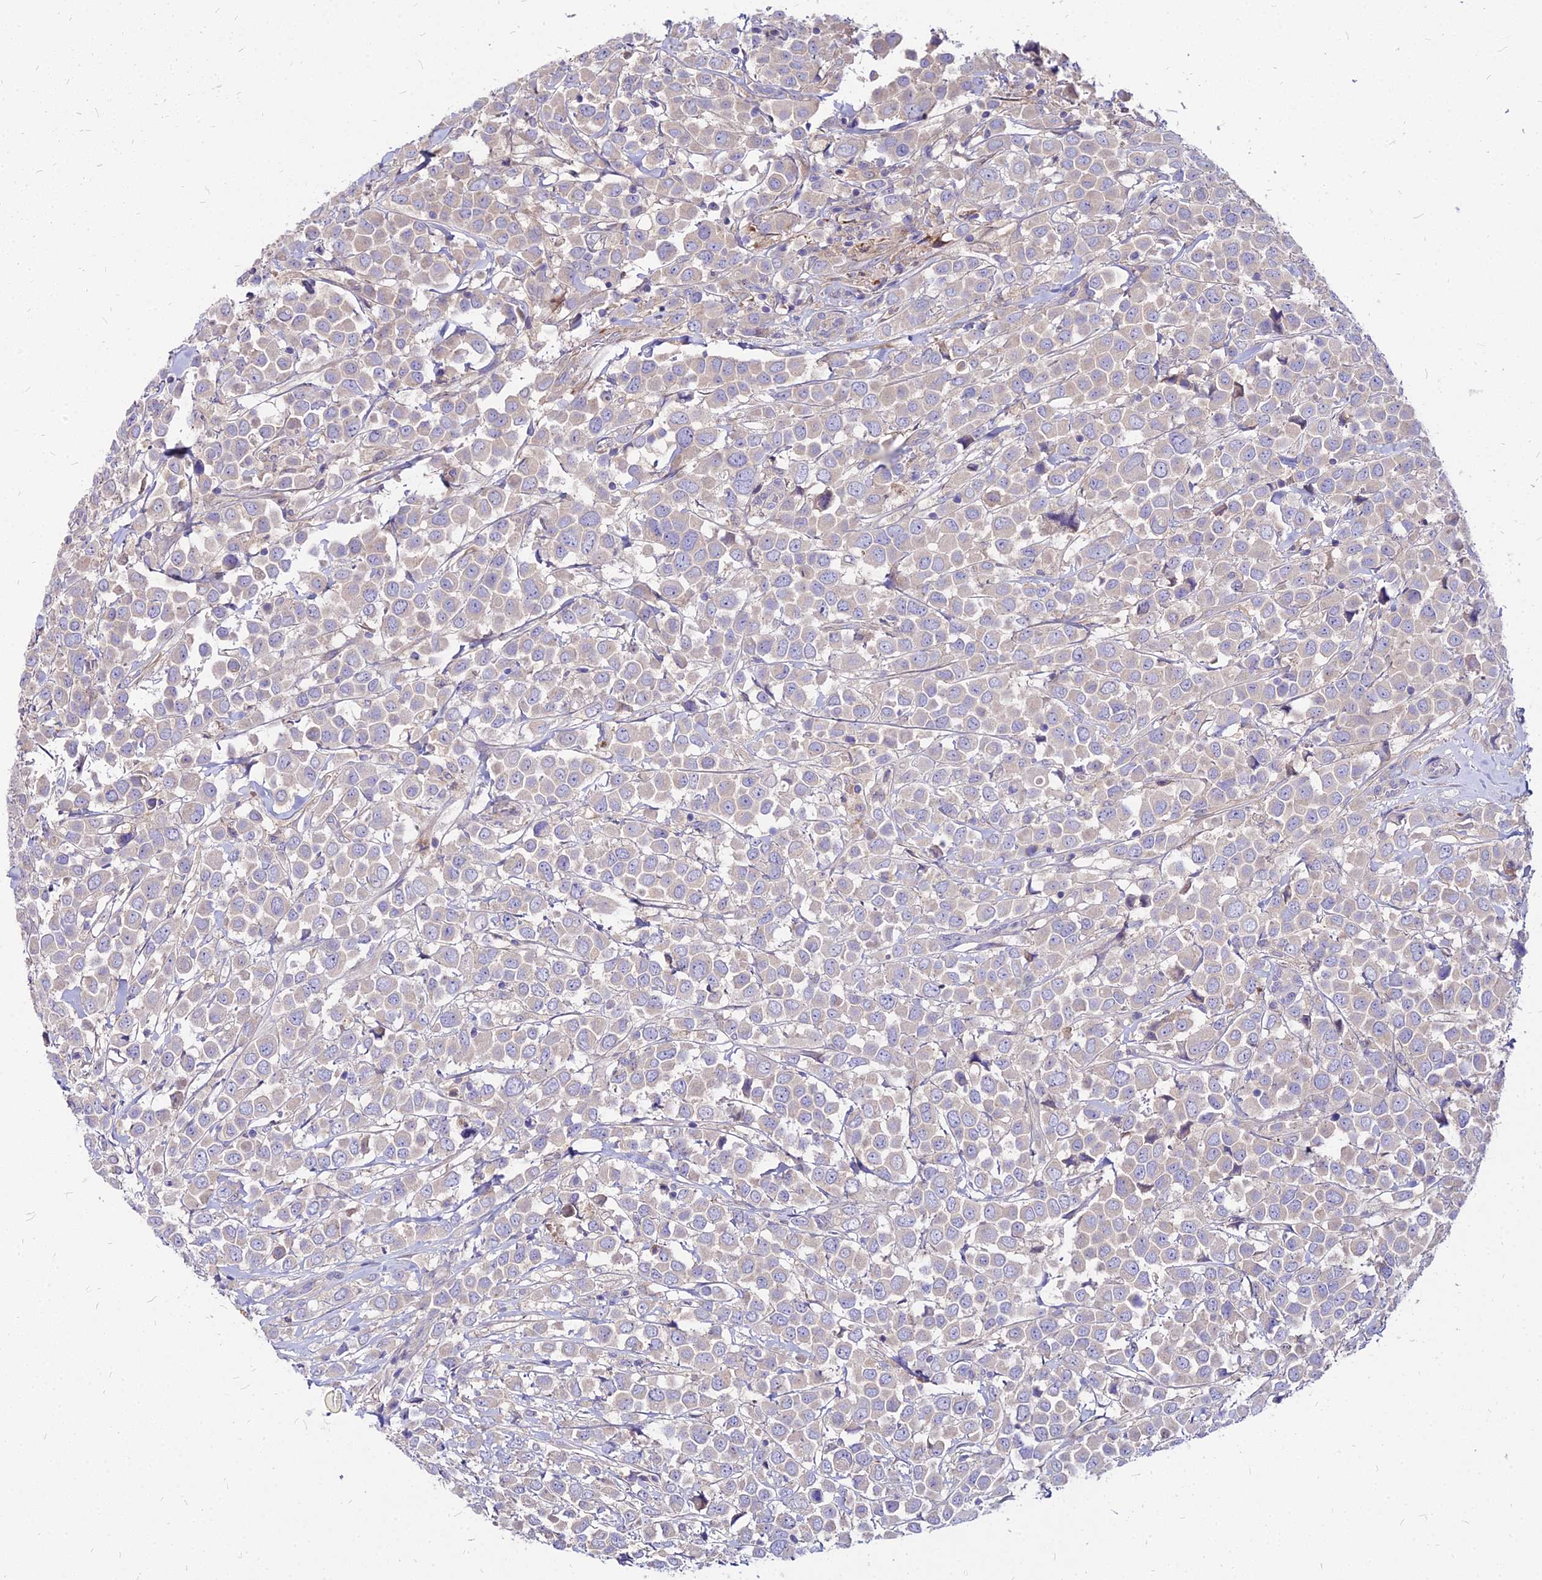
{"staining": {"intensity": "negative", "quantity": "none", "location": "none"}, "tissue": "breast cancer", "cell_type": "Tumor cells", "image_type": "cancer", "snomed": [{"axis": "morphology", "description": "Duct carcinoma"}, {"axis": "topography", "description": "Breast"}], "caption": "Protein analysis of breast cancer exhibits no significant staining in tumor cells. (Brightfield microscopy of DAB immunohistochemistry (IHC) at high magnification).", "gene": "COMMD10", "patient": {"sex": "female", "age": 61}}